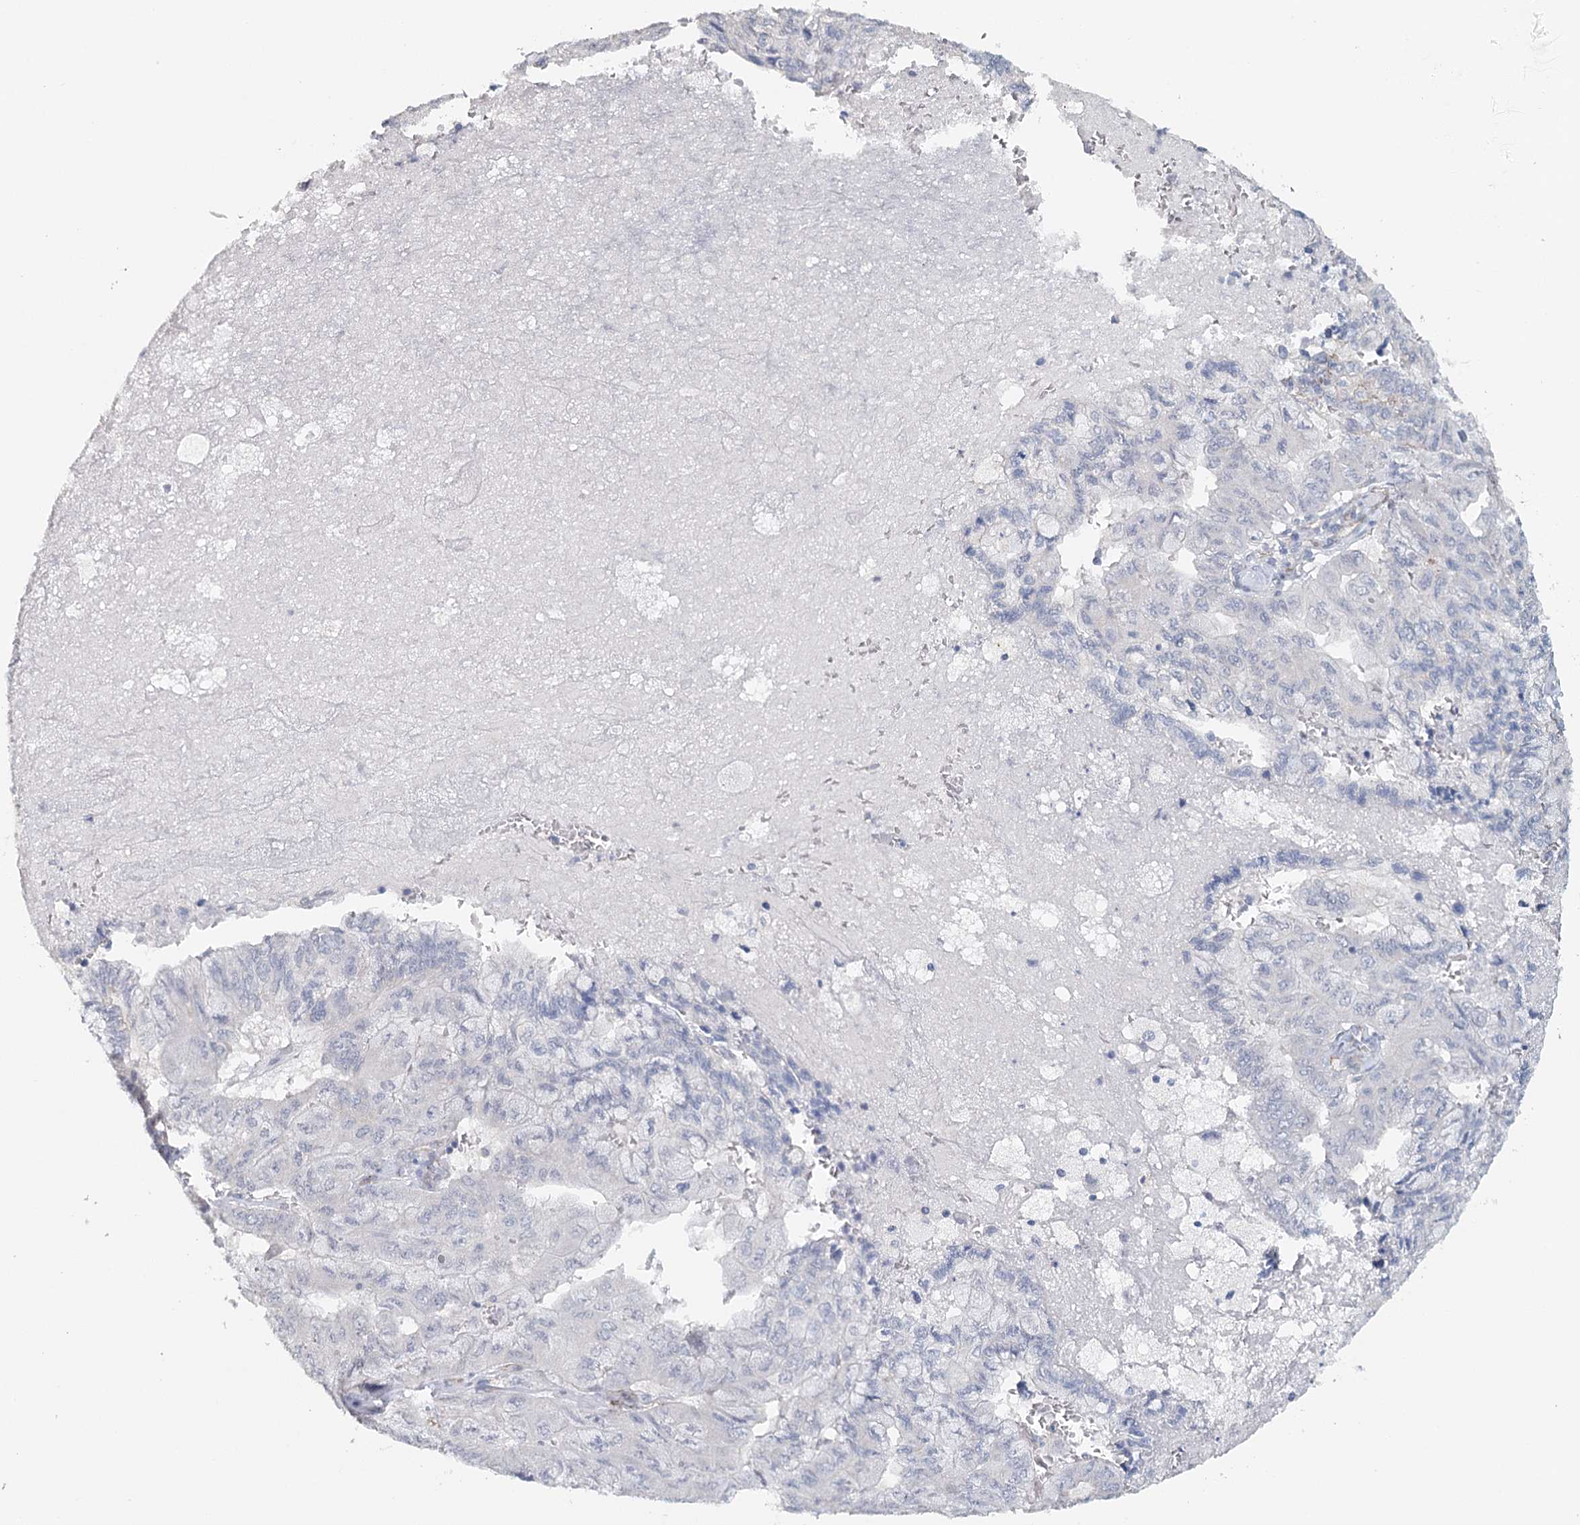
{"staining": {"intensity": "negative", "quantity": "none", "location": "none"}, "tissue": "pancreatic cancer", "cell_type": "Tumor cells", "image_type": "cancer", "snomed": [{"axis": "morphology", "description": "Adenocarcinoma, NOS"}, {"axis": "topography", "description": "Pancreas"}], "caption": "Pancreatic adenocarcinoma was stained to show a protein in brown. There is no significant expression in tumor cells.", "gene": "SYNPO", "patient": {"sex": "male", "age": 51}}